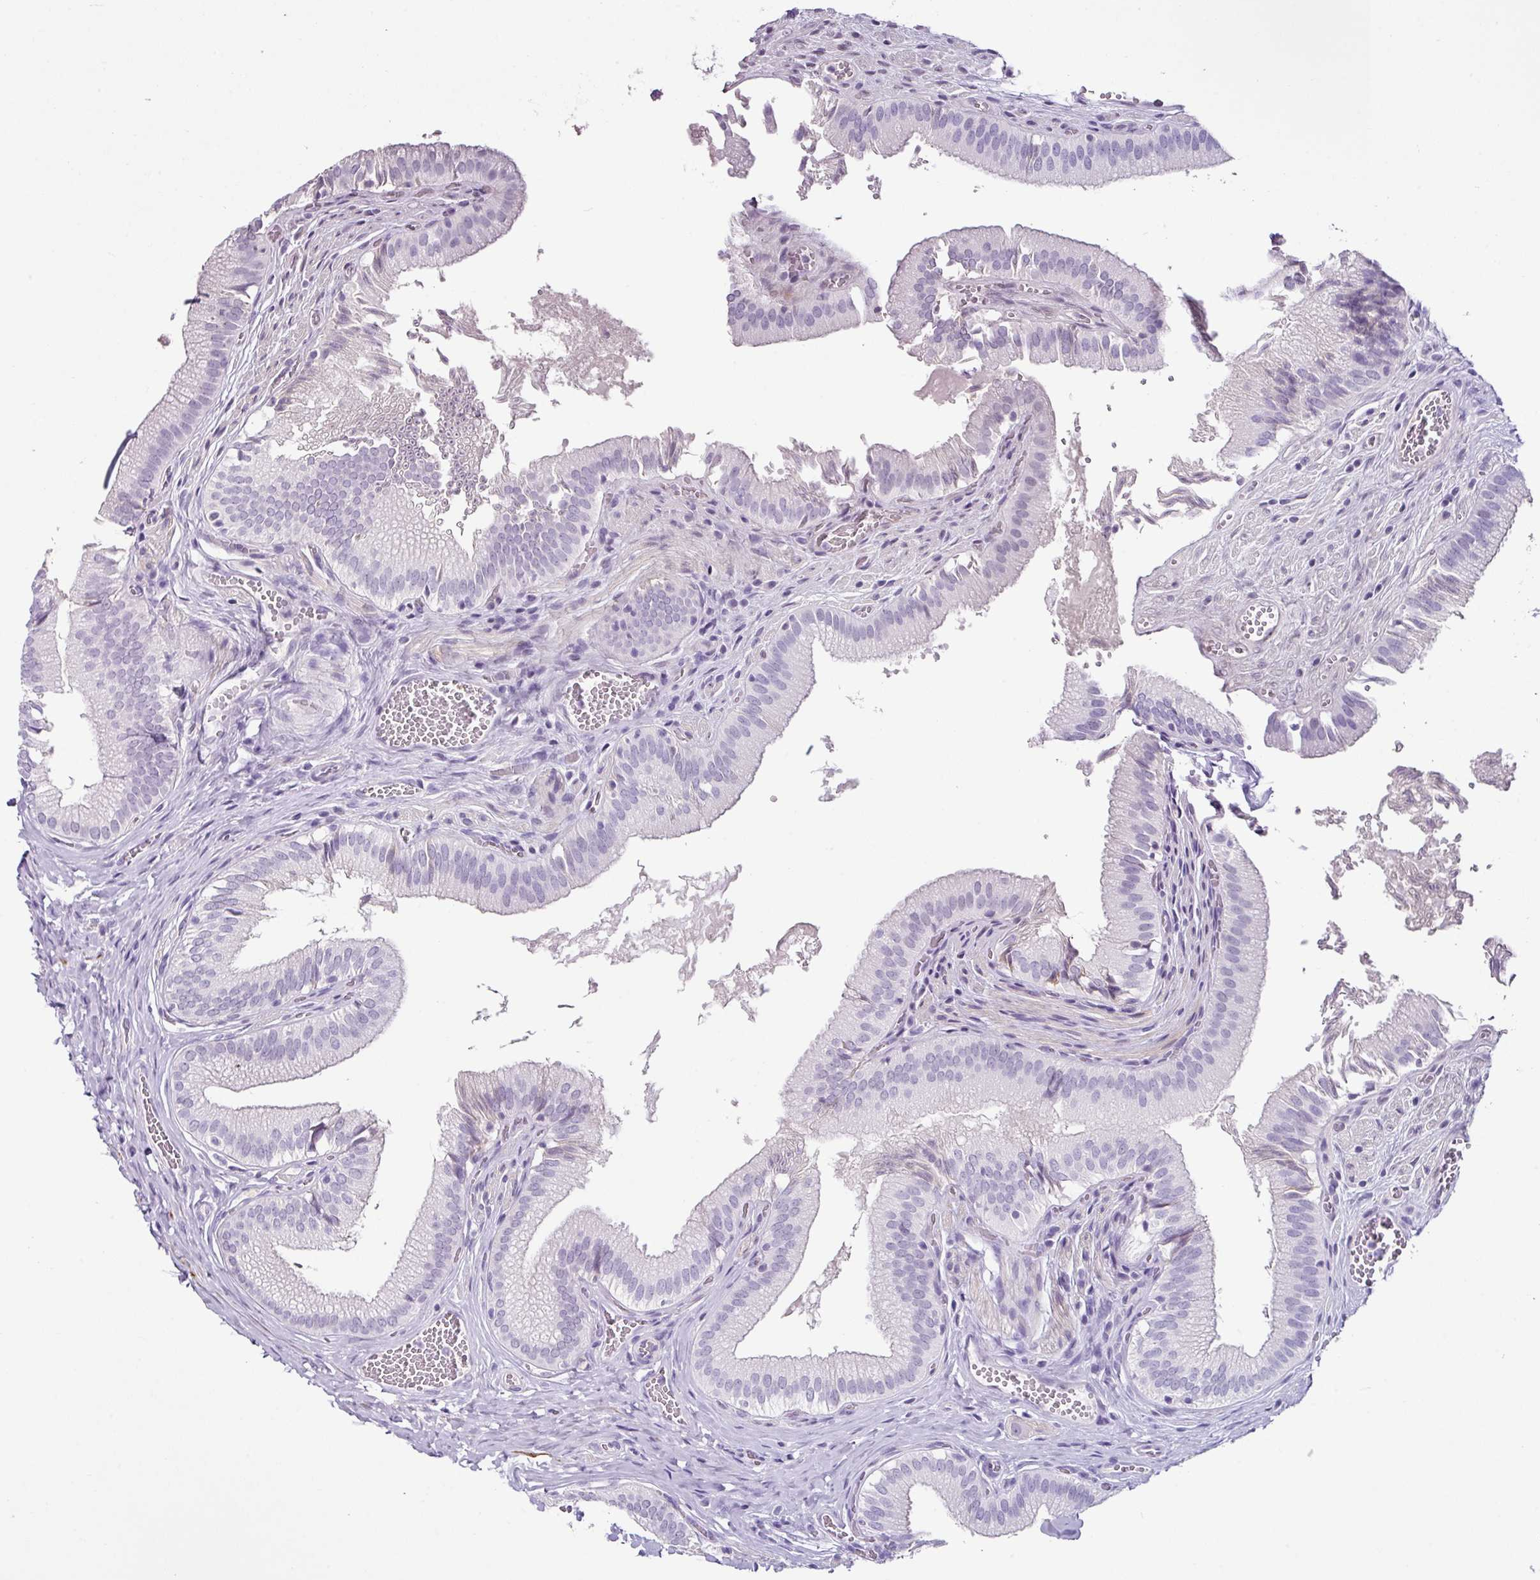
{"staining": {"intensity": "negative", "quantity": "none", "location": "none"}, "tissue": "gallbladder", "cell_type": "Glandular cells", "image_type": "normal", "snomed": [{"axis": "morphology", "description": "Normal tissue, NOS"}, {"axis": "topography", "description": "Gallbladder"}, {"axis": "topography", "description": "Peripheral nerve tissue"}], "caption": "High power microscopy histopathology image of an IHC image of unremarkable gallbladder, revealing no significant expression in glandular cells.", "gene": "TRA2A", "patient": {"sex": "male", "age": 17}}